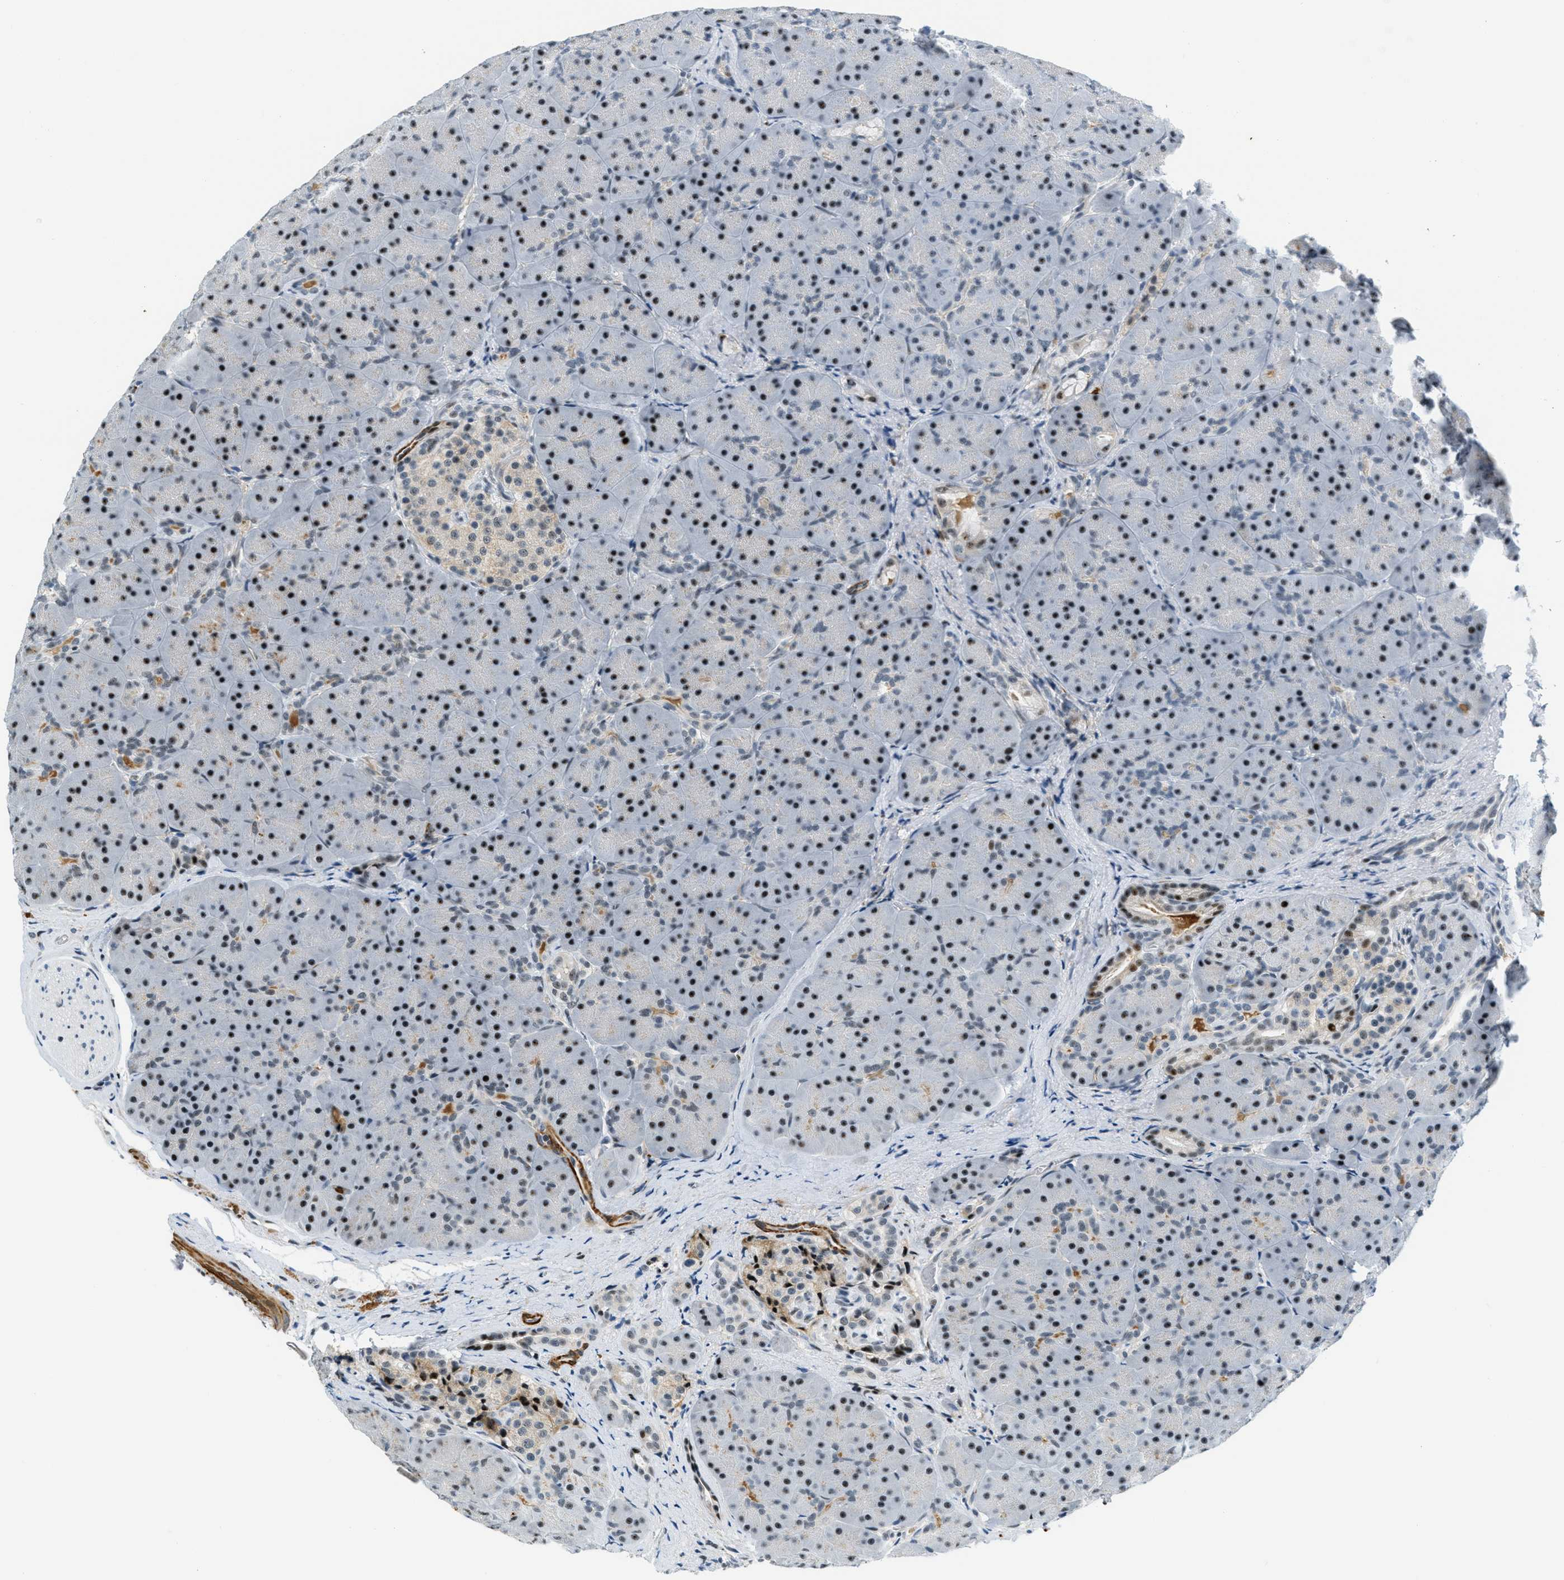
{"staining": {"intensity": "strong", "quantity": "25%-75%", "location": "nuclear"}, "tissue": "pancreas", "cell_type": "Exocrine glandular cells", "image_type": "normal", "snomed": [{"axis": "morphology", "description": "Normal tissue, NOS"}, {"axis": "topography", "description": "Pancreas"}], "caption": "Pancreas stained with a brown dye displays strong nuclear positive expression in approximately 25%-75% of exocrine glandular cells.", "gene": "ZDHHC23", "patient": {"sex": "male", "age": 66}}